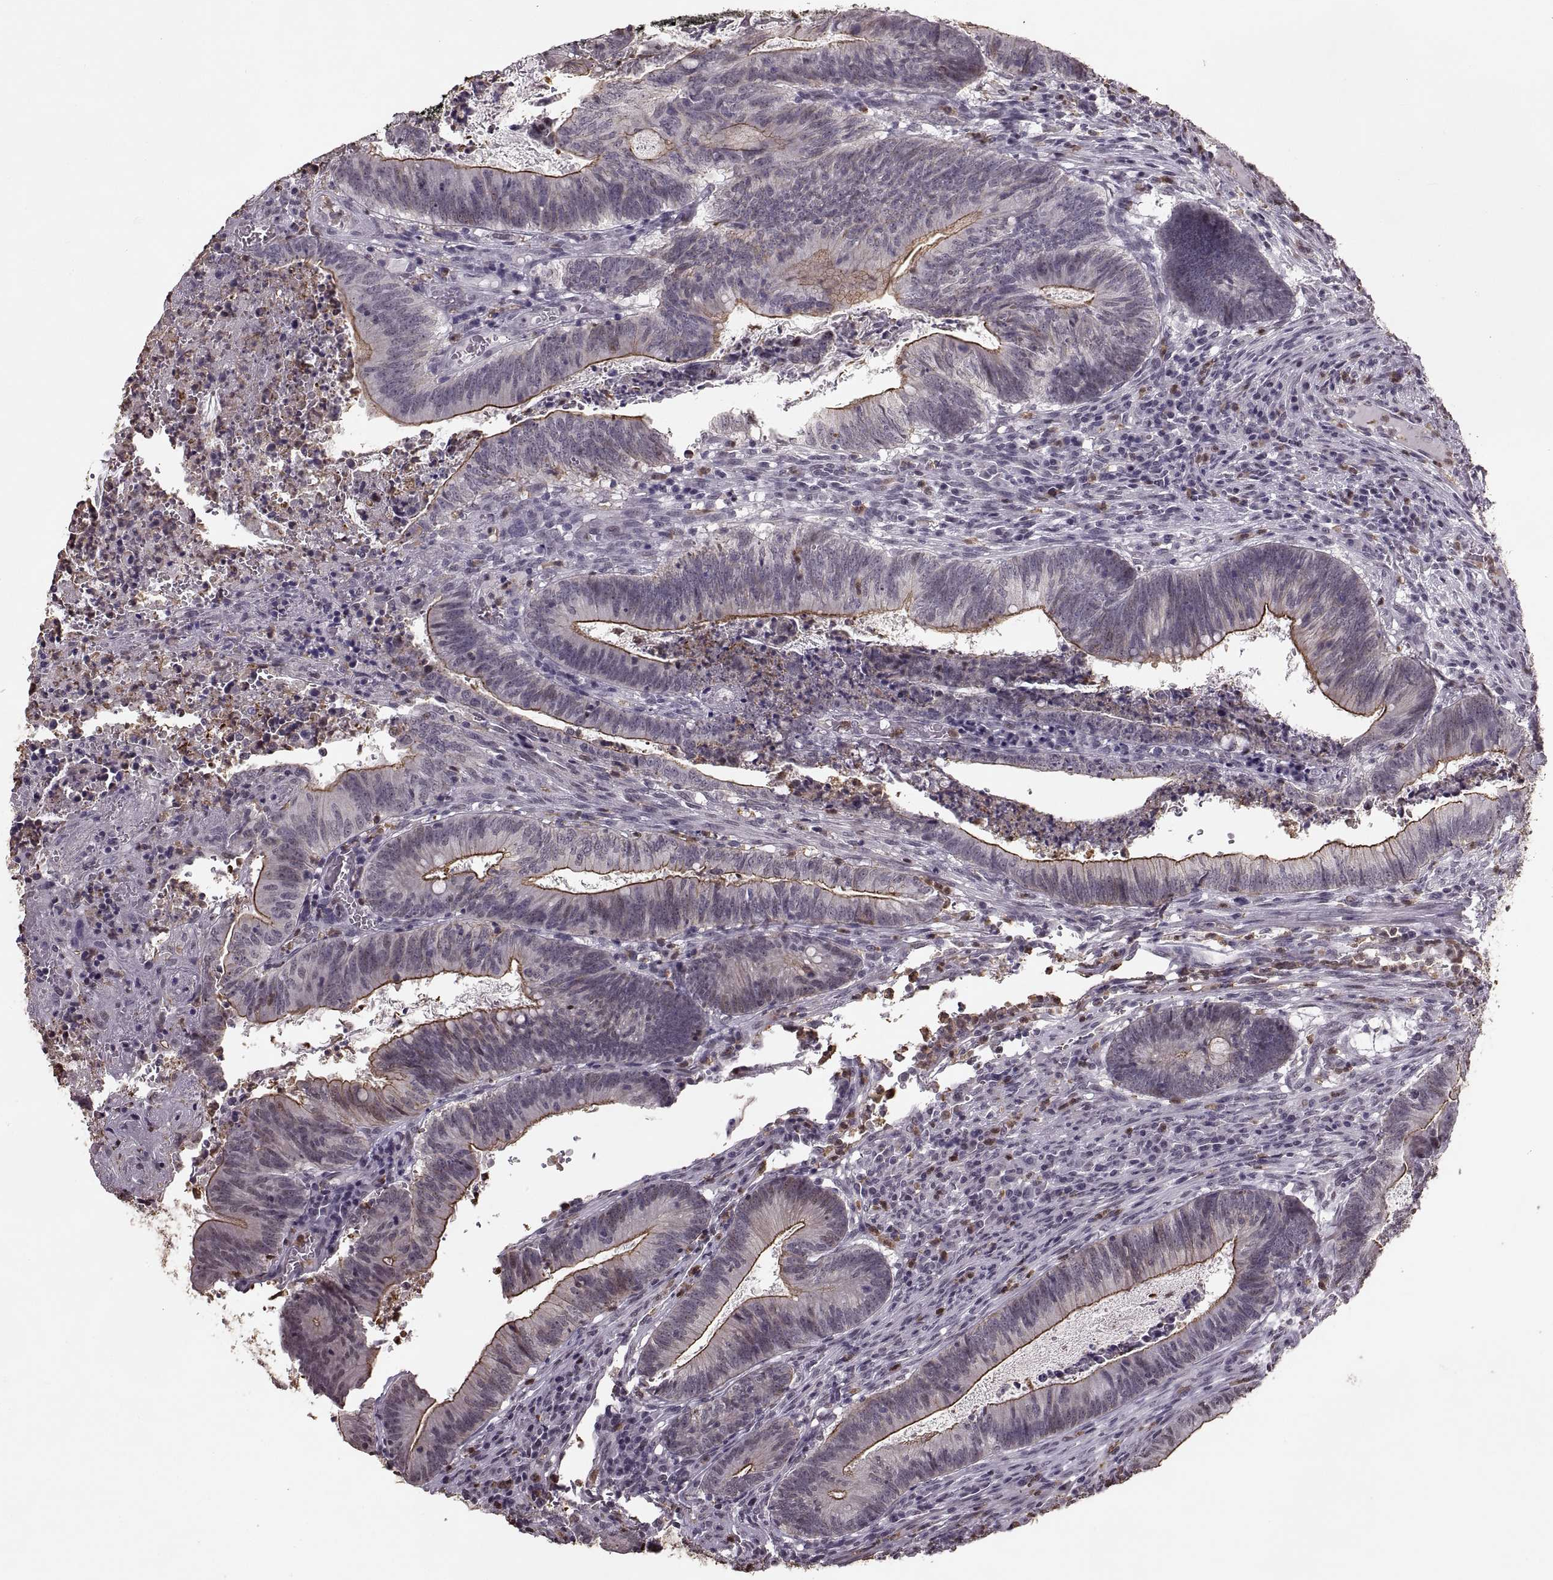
{"staining": {"intensity": "moderate", "quantity": "<25%", "location": "cytoplasmic/membranous"}, "tissue": "colorectal cancer", "cell_type": "Tumor cells", "image_type": "cancer", "snomed": [{"axis": "morphology", "description": "Adenocarcinoma, NOS"}, {"axis": "topography", "description": "Colon"}], "caption": "Colorectal cancer stained with IHC exhibits moderate cytoplasmic/membranous positivity in approximately <25% of tumor cells.", "gene": "PALS1", "patient": {"sex": "female", "age": 70}}